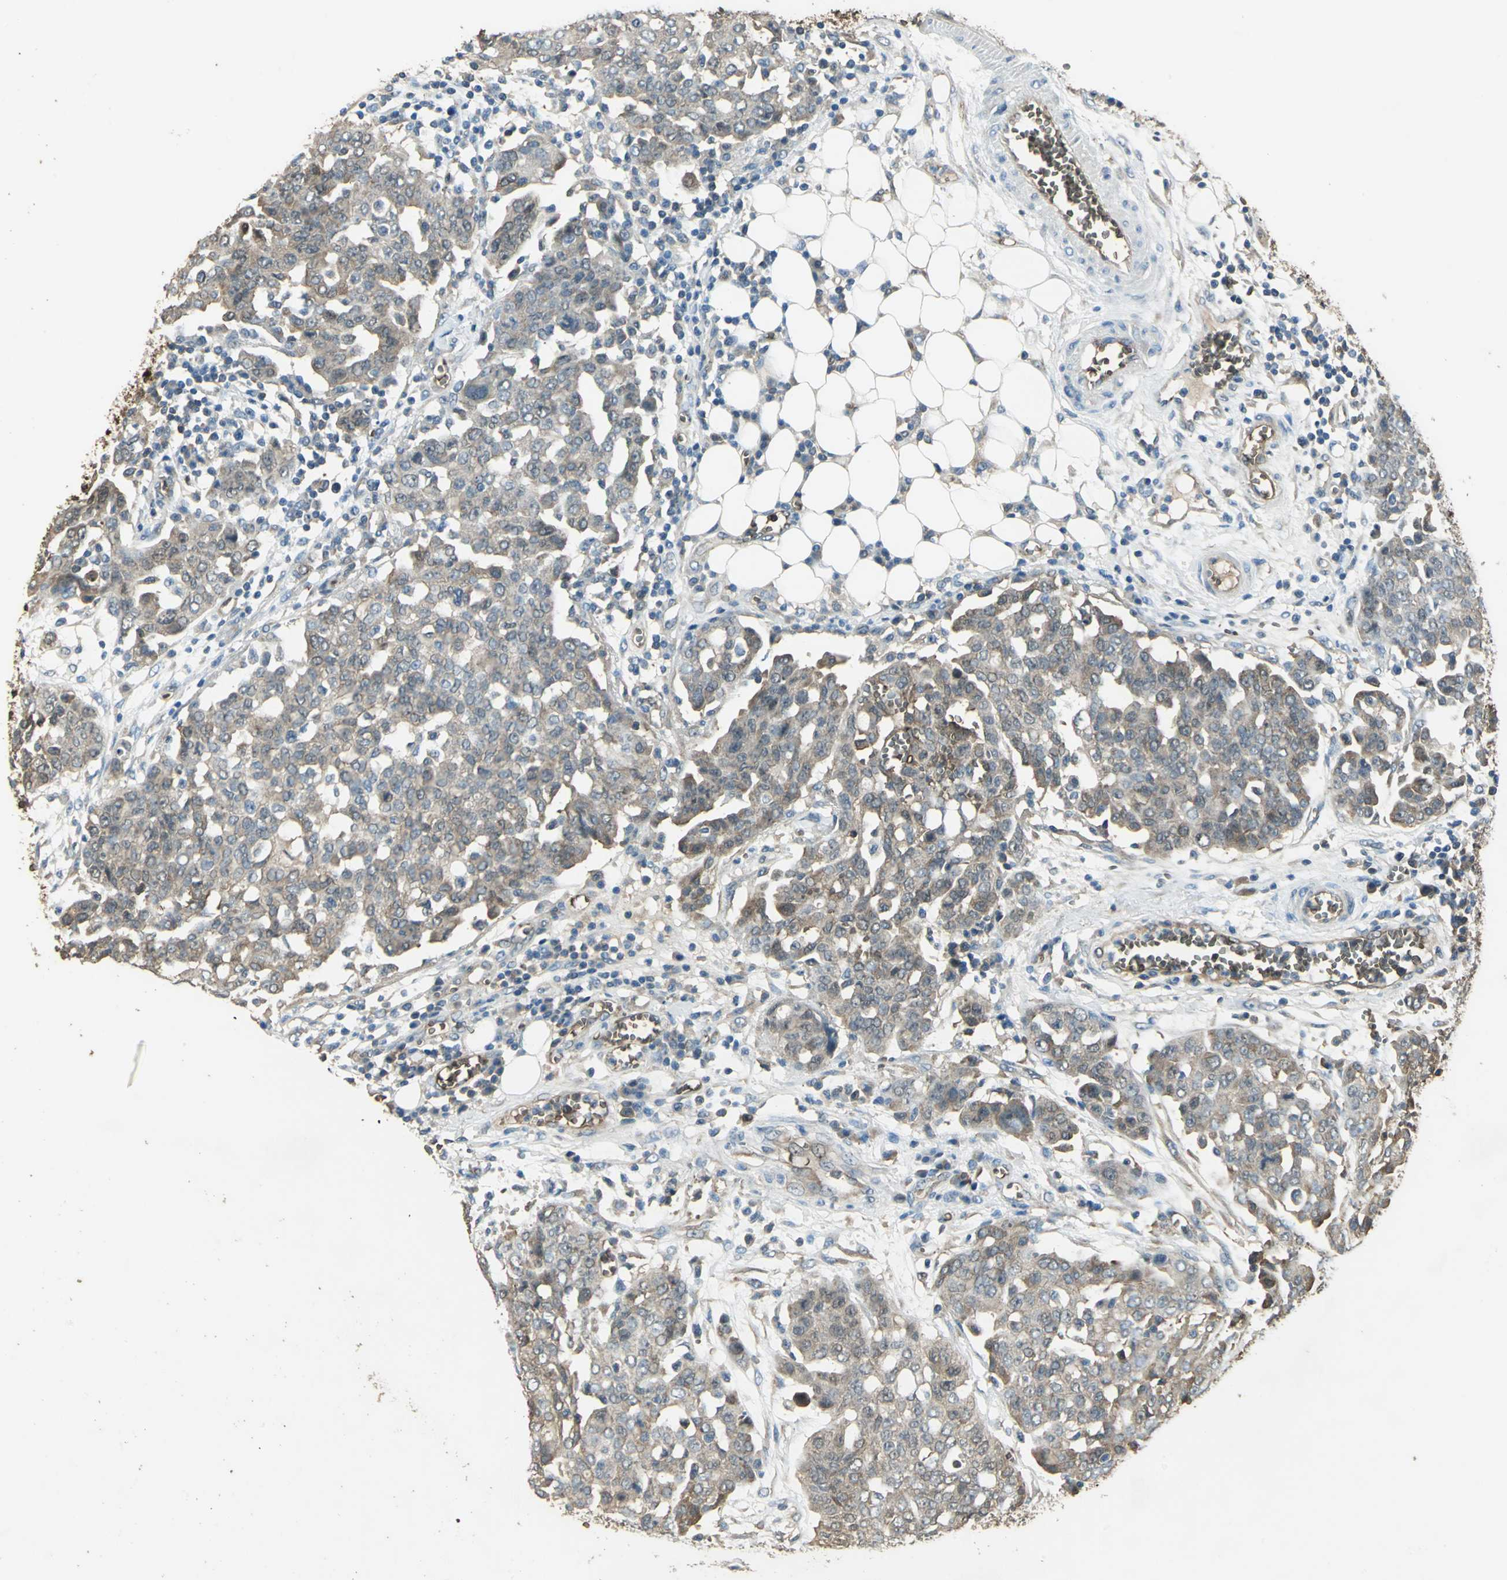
{"staining": {"intensity": "weak", "quantity": "25%-75%", "location": "cytoplasmic/membranous"}, "tissue": "ovarian cancer", "cell_type": "Tumor cells", "image_type": "cancer", "snomed": [{"axis": "morphology", "description": "Cystadenocarcinoma, serous, NOS"}, {"axis": "topography", "description": "Soft tissue"}, {"axis": "topography", "description": "Ovary"}], "caption": "Brown immunohistochemical staining in ovarian cancer reveals weak cytoplasmic/membranous staining in approximately 25%-75% of tumor cells.", "gene": "DDAH1", "patient": {"sex": "female", "age": 57}}